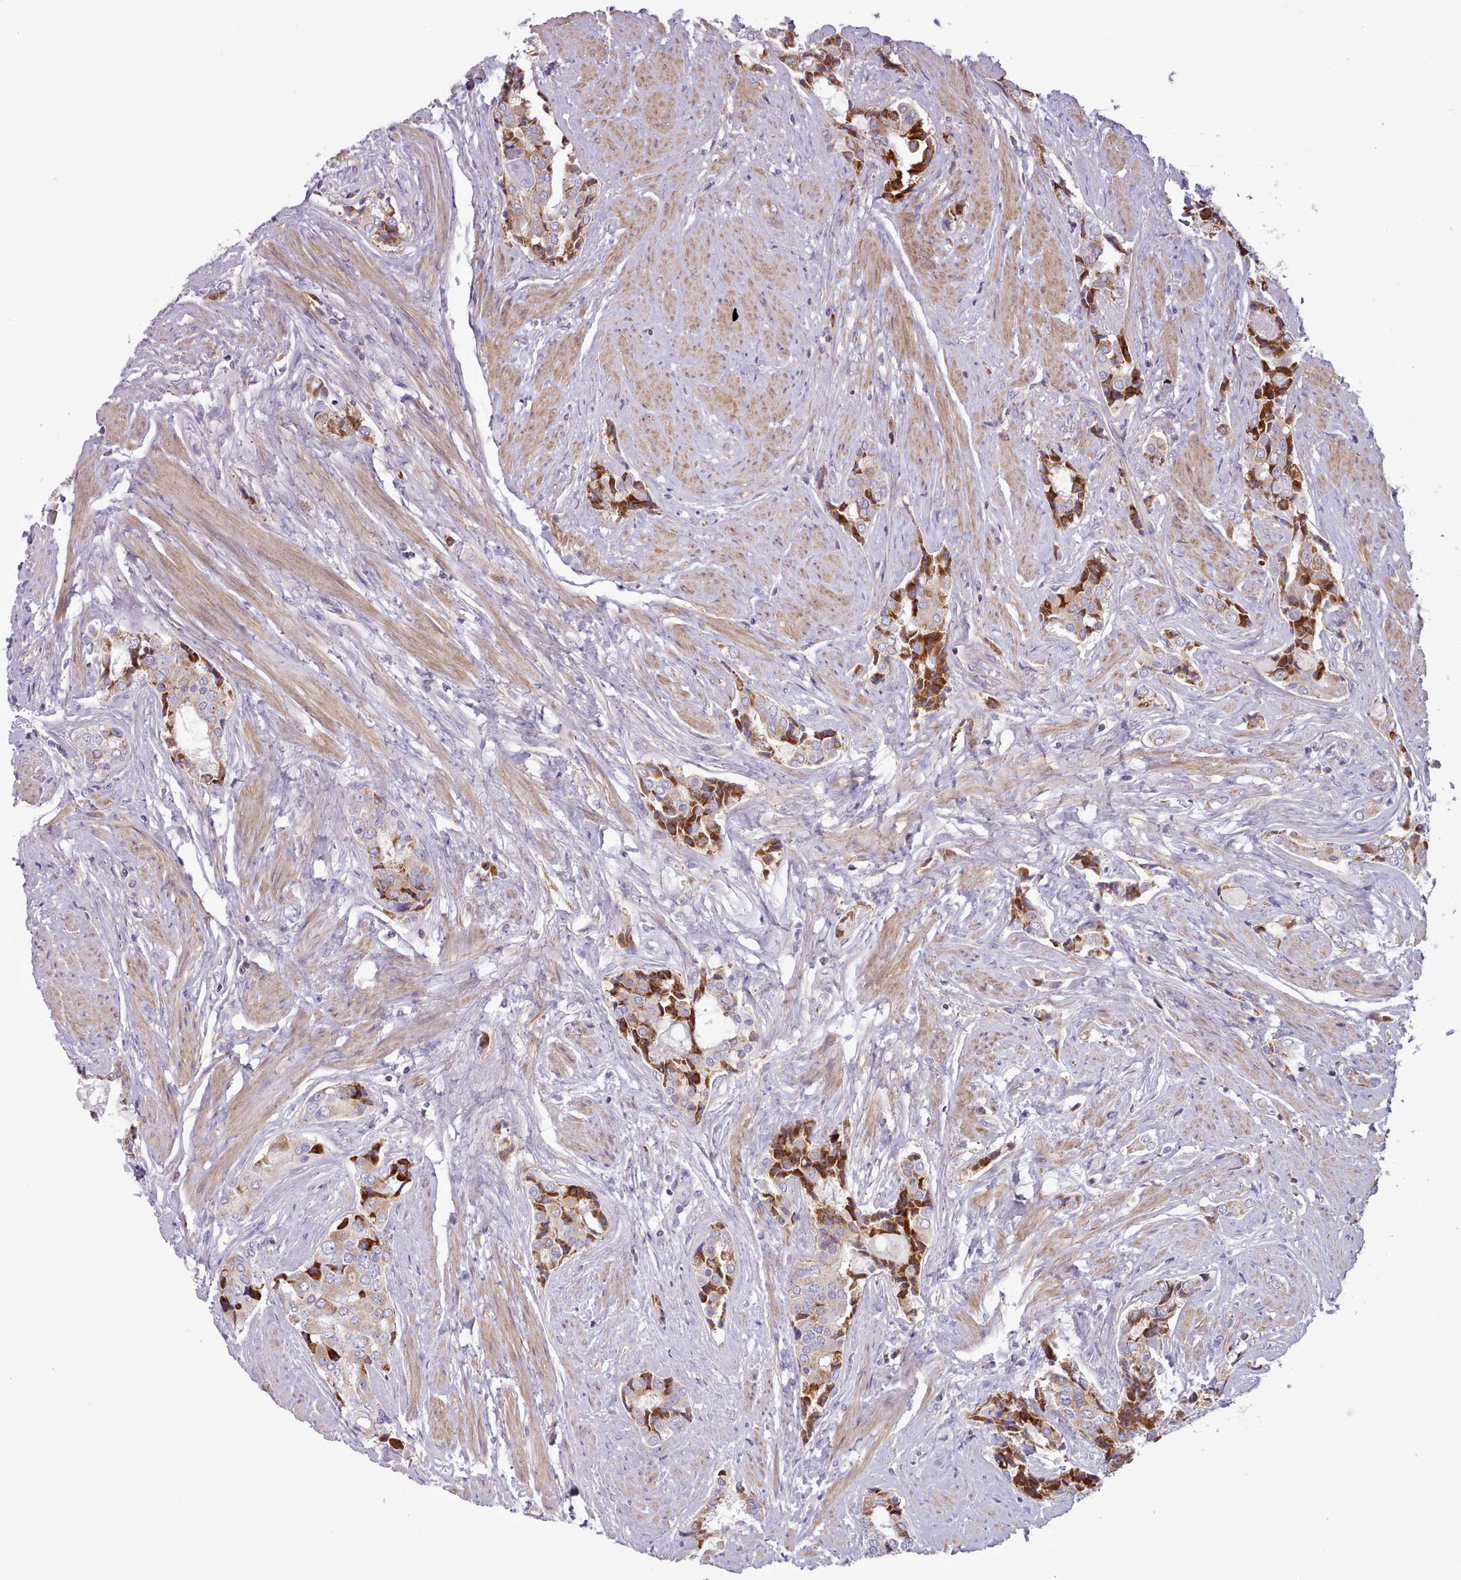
{"staining": {"intensity": "strong", "quantity": "25%-75%", "location": "cytoplasmic/membranous"}, "tissue": "prostate cancer", "cell_type": "Tumor cells", "image_type": "cancer", "snomed": [{"axis": "morphology", "description": "Adenocarcinoma, High grade"}, {"axis": "topography", "description": "Prostate"}], "caption": "A high-resolution image shows immunohistochemistry staining of high-grade adenocarcinoma (prostate), which reveals strong cytoplasmic/membranous staining in approximately 25%-75% of tumor cells. Immunohistochemistry (ihc) stains the protein of interest in brown and the nuclei are stained blue.", "gene": "TENT4B", "patient": {"sex": "male", "age": 71}}